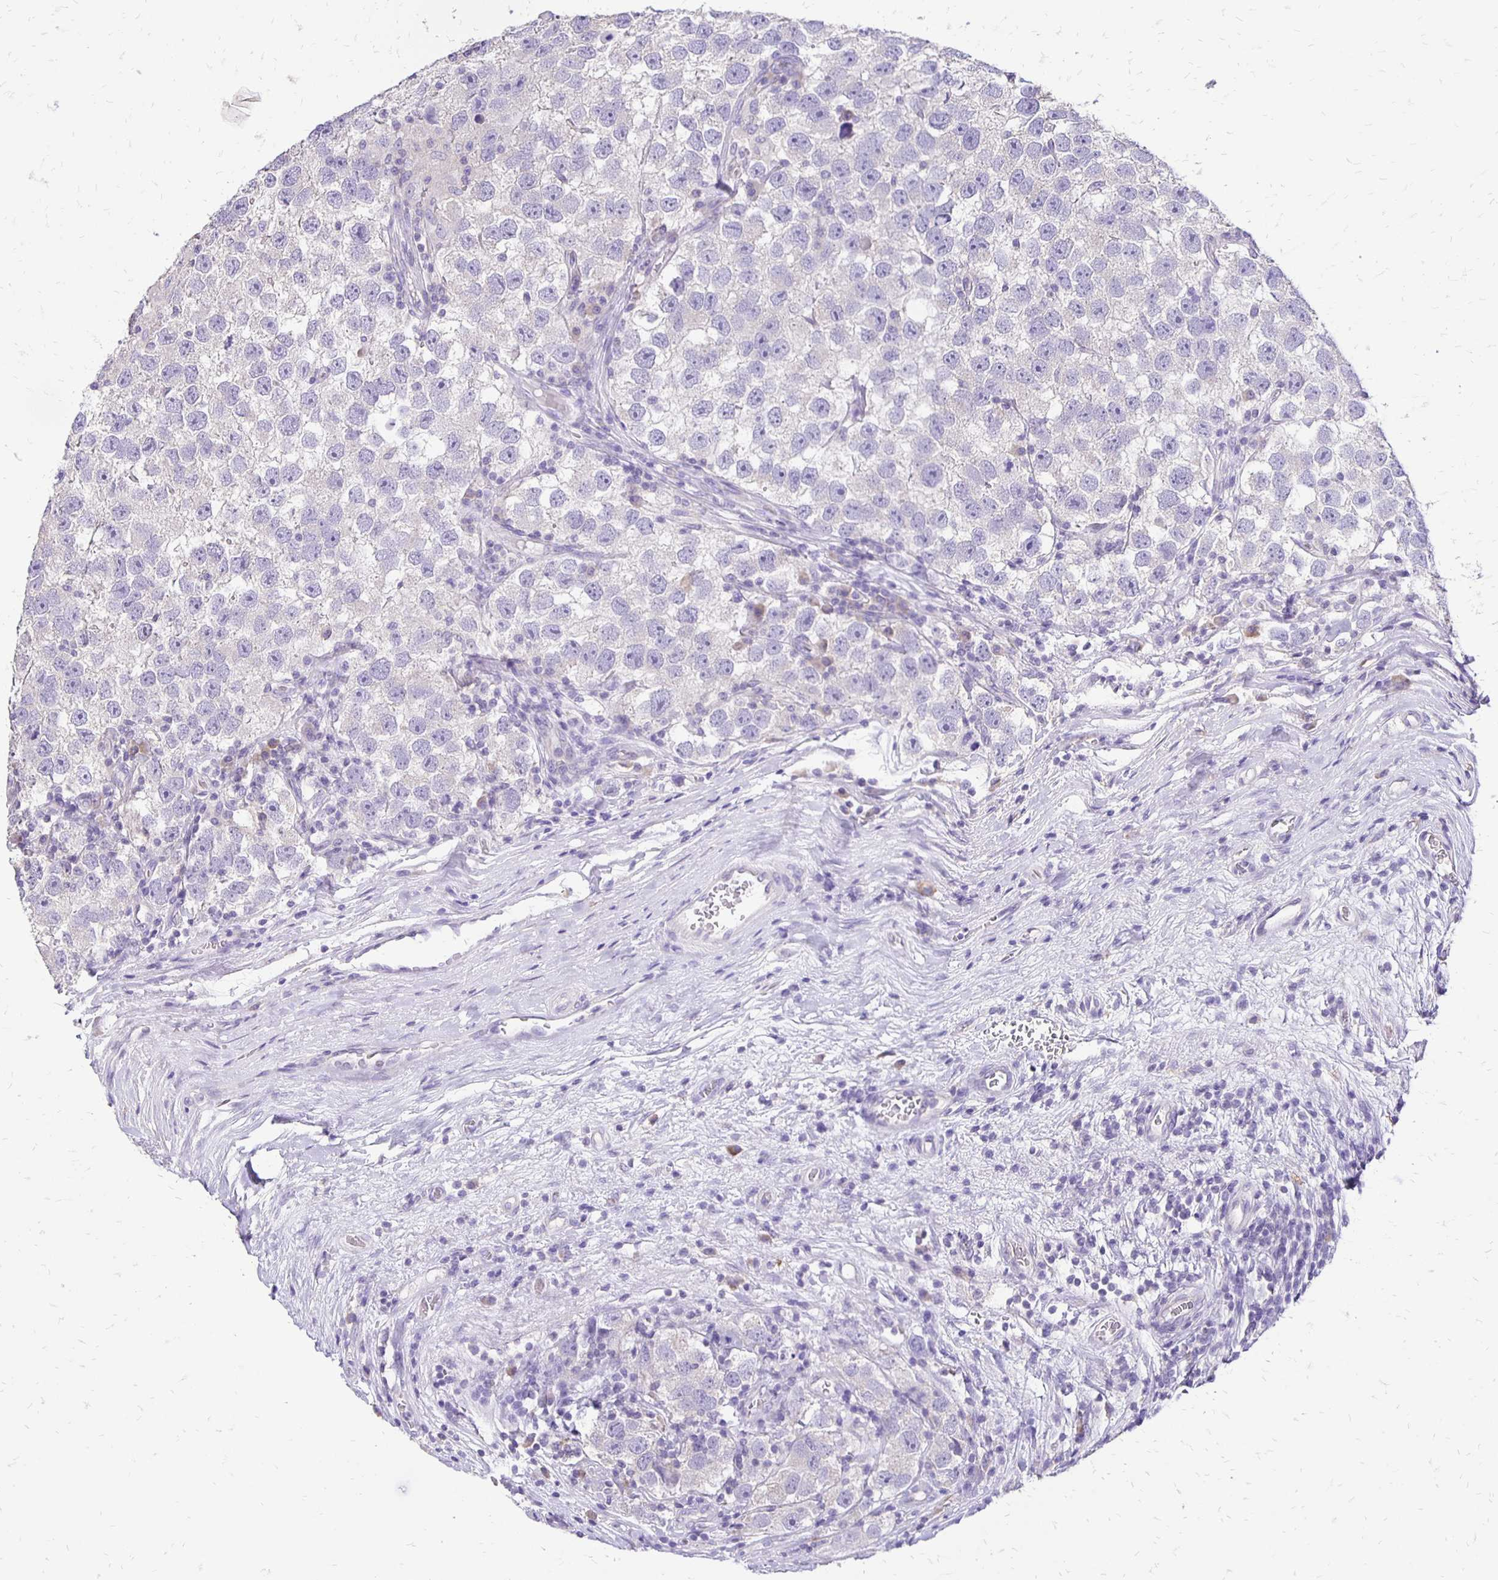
{"staining": {"intensity": "negative", "quantity": "none", "location": "none"}, "tissue": "testis cancer", "cell_type": "Tumor cells", "image_type": "cancer", "snomed": [{"axis": "morphology", "description": "Seminoma, NOS"}, {"axis": "topography", "description": "Testis"}], "caption": "Seminoma (testis) was stained to show a protein in brown. There is no significant positivity in tumor cells.", "gene": "ANKRD45", "patient": {"sex": "male", "age": 26}}